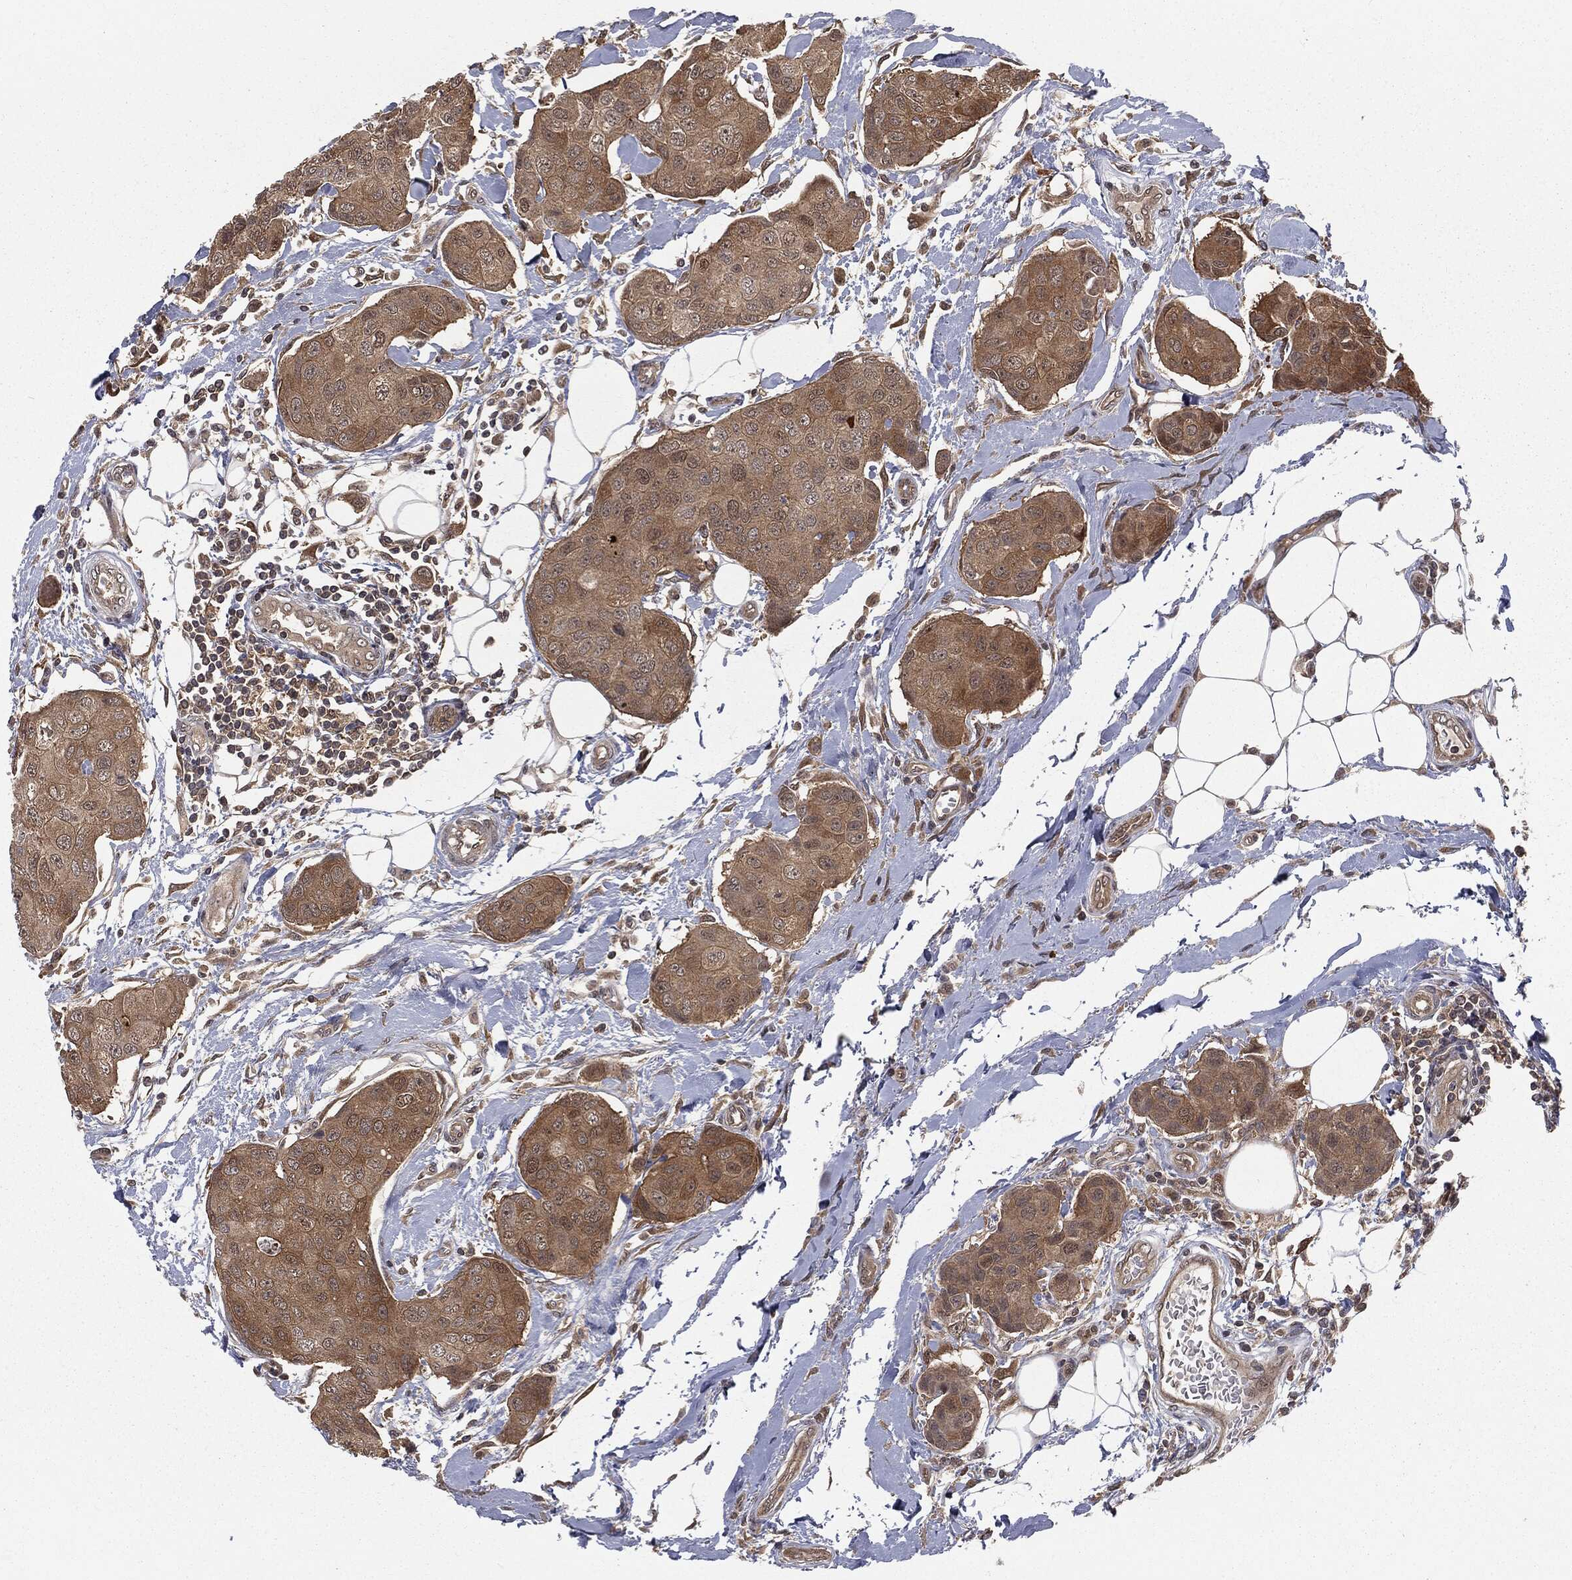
{"staining": {"intensity": "moderate", "quantity": "25%-75%", "location": "cytoplasmic/membranous"}, "tissue": "breast cancer", "cell_type": "Tumor cells", "image_type": "cancer", "snomed": [{"axis": "morphology", "description": "Duct carcinoma"}, {"axis": "topography", "description": "Breast"}, {"axis": "topography", "description": "Lymph node"}], "caption": "DAB immunohistochemical staining of human breast cancer (intraductal carcinoma) shows moderate cytoplasmic/membranous protein positivity in approximately 25%-75% of tumor cells.", "gene": "FBXO7", "patient": {"sex": "female", "age": 80}}